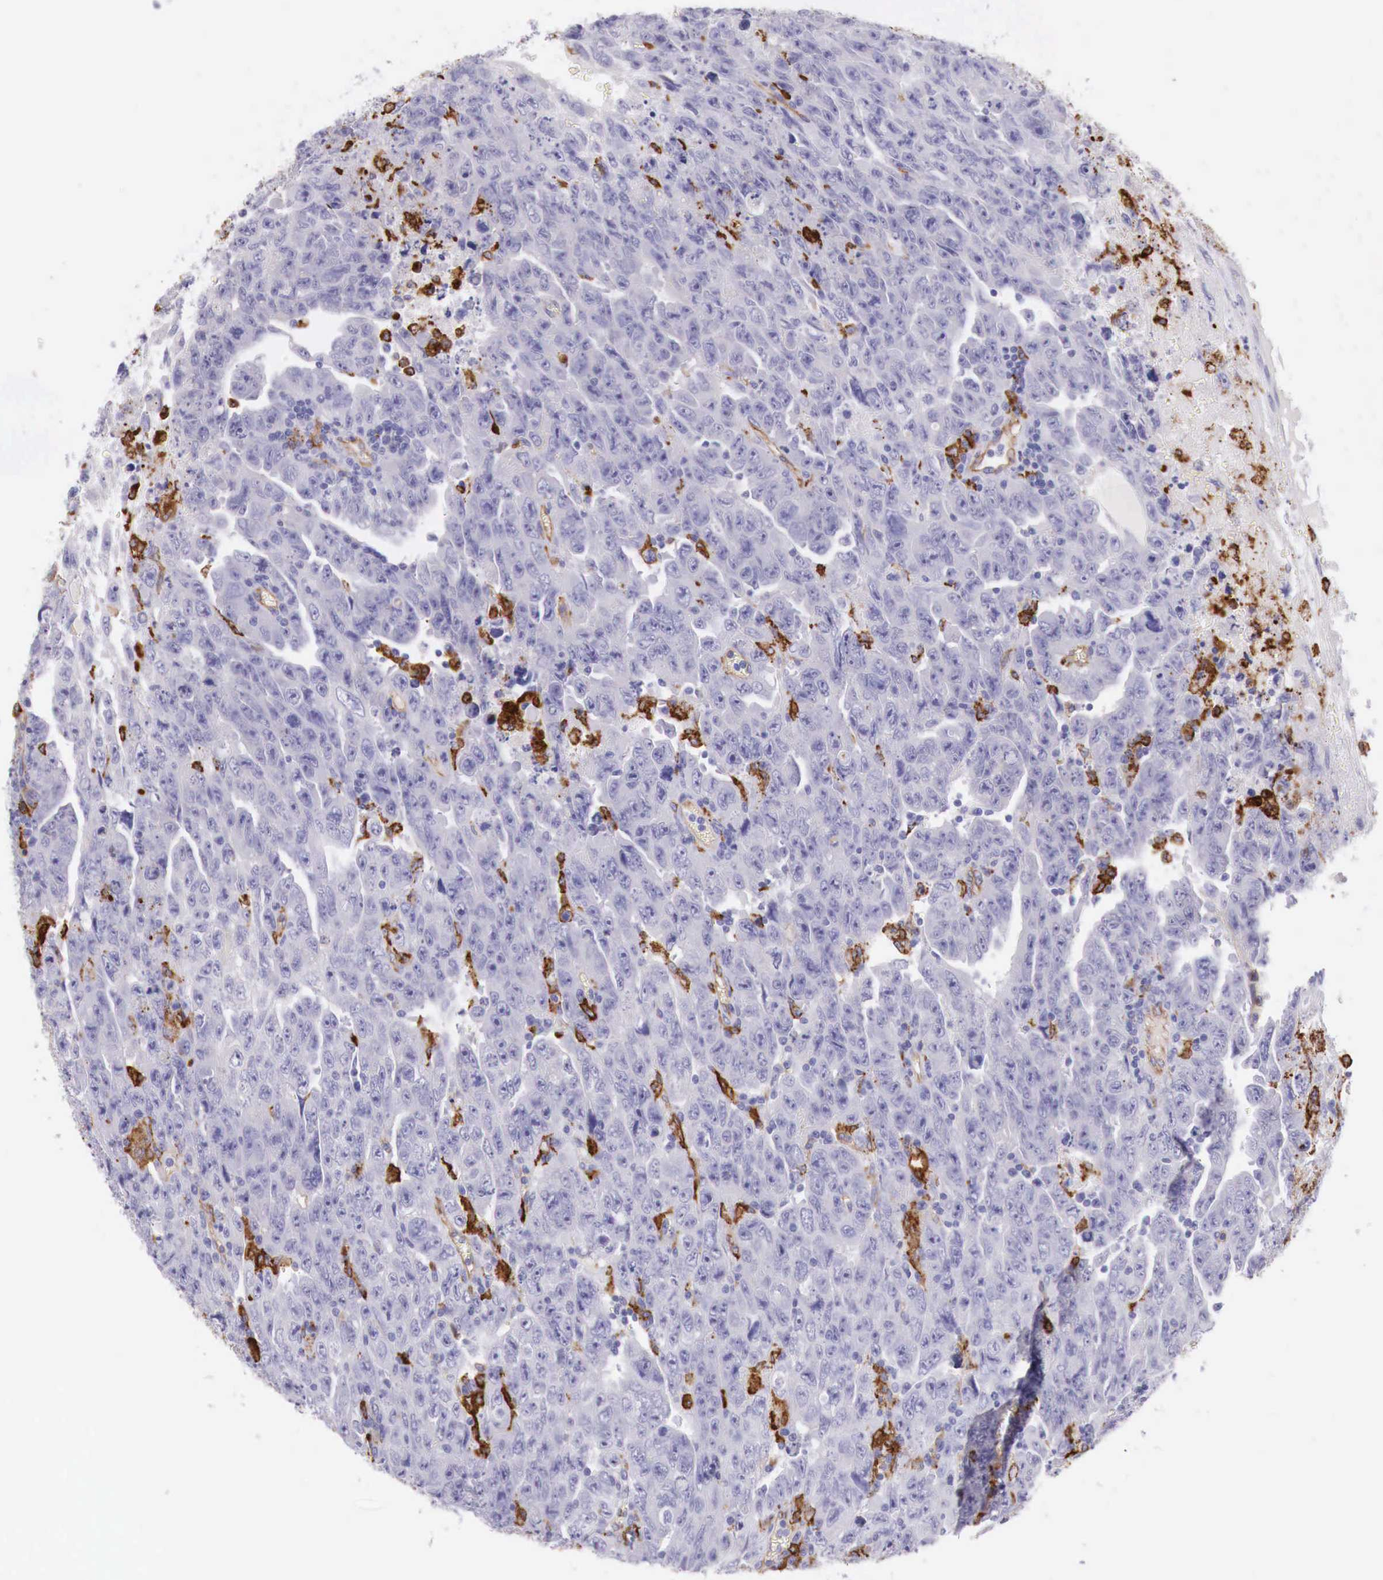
{"staining": {"intensity": "negative", "quantity": "none", "location": "none"}, "tissue": "testis cancer", "cell_type": "Tumor cells", "image_type": "cancer", "snomed": [{"axis": "morphology", "description": "Carcinoma, Embryonal, NOS"}, {"axis": "topography", "description": "Testis"}], "caption": "Testis embryonal carcinoma was stained to show a protein in brown. There is no significant expression in tumor cells.", "gene": "MSR1", "patient": {"sex": "male", "age": 28}}